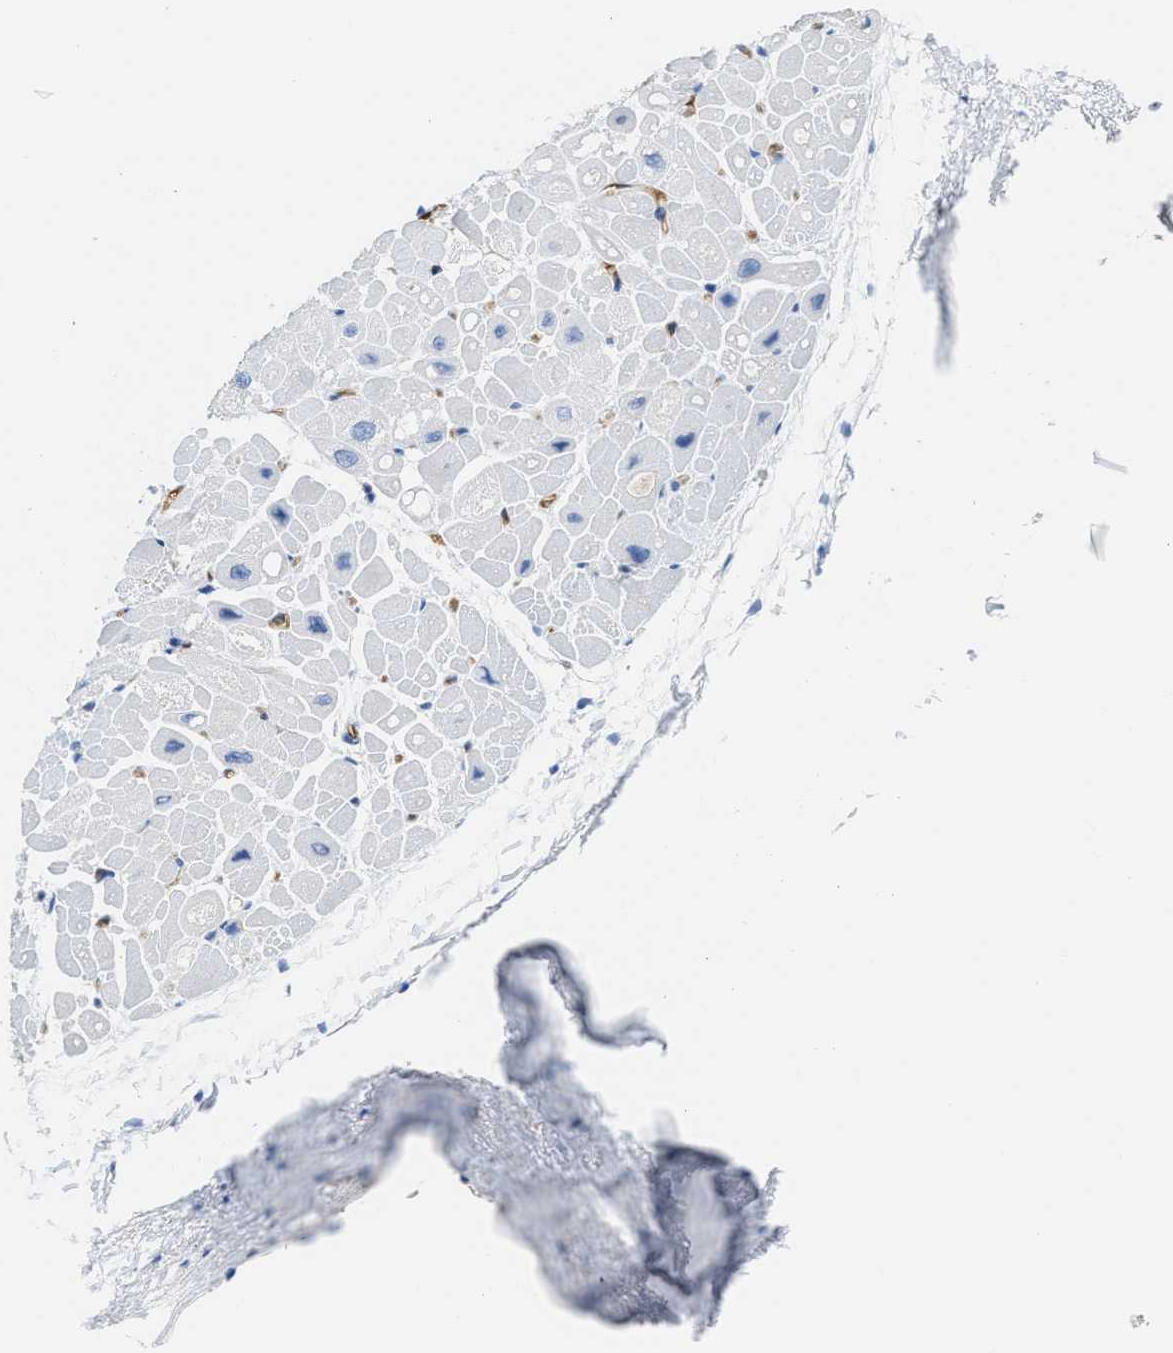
{"staining": {"intensity": "negative", "quantity": "none", "location": "none"}, "tissue": "heart muscle", "cell_type": "Cardiomyocytes", "image_type": "normal", "snomed": [{"axis": "morphology", "description": "Normal tissue, NOS"}, {"axis": "topography", "description": "Heart"}], "caption": "Immunohistochemistry (IHC) of normal heart muscle reveals no staining in cardiomyocytes. The staining is performed using DAB brown chromogen with nuclei counter-stained in using hematoxylin.", "gene": "ASS1", "patient": {"sex": "male", "age": 49}}